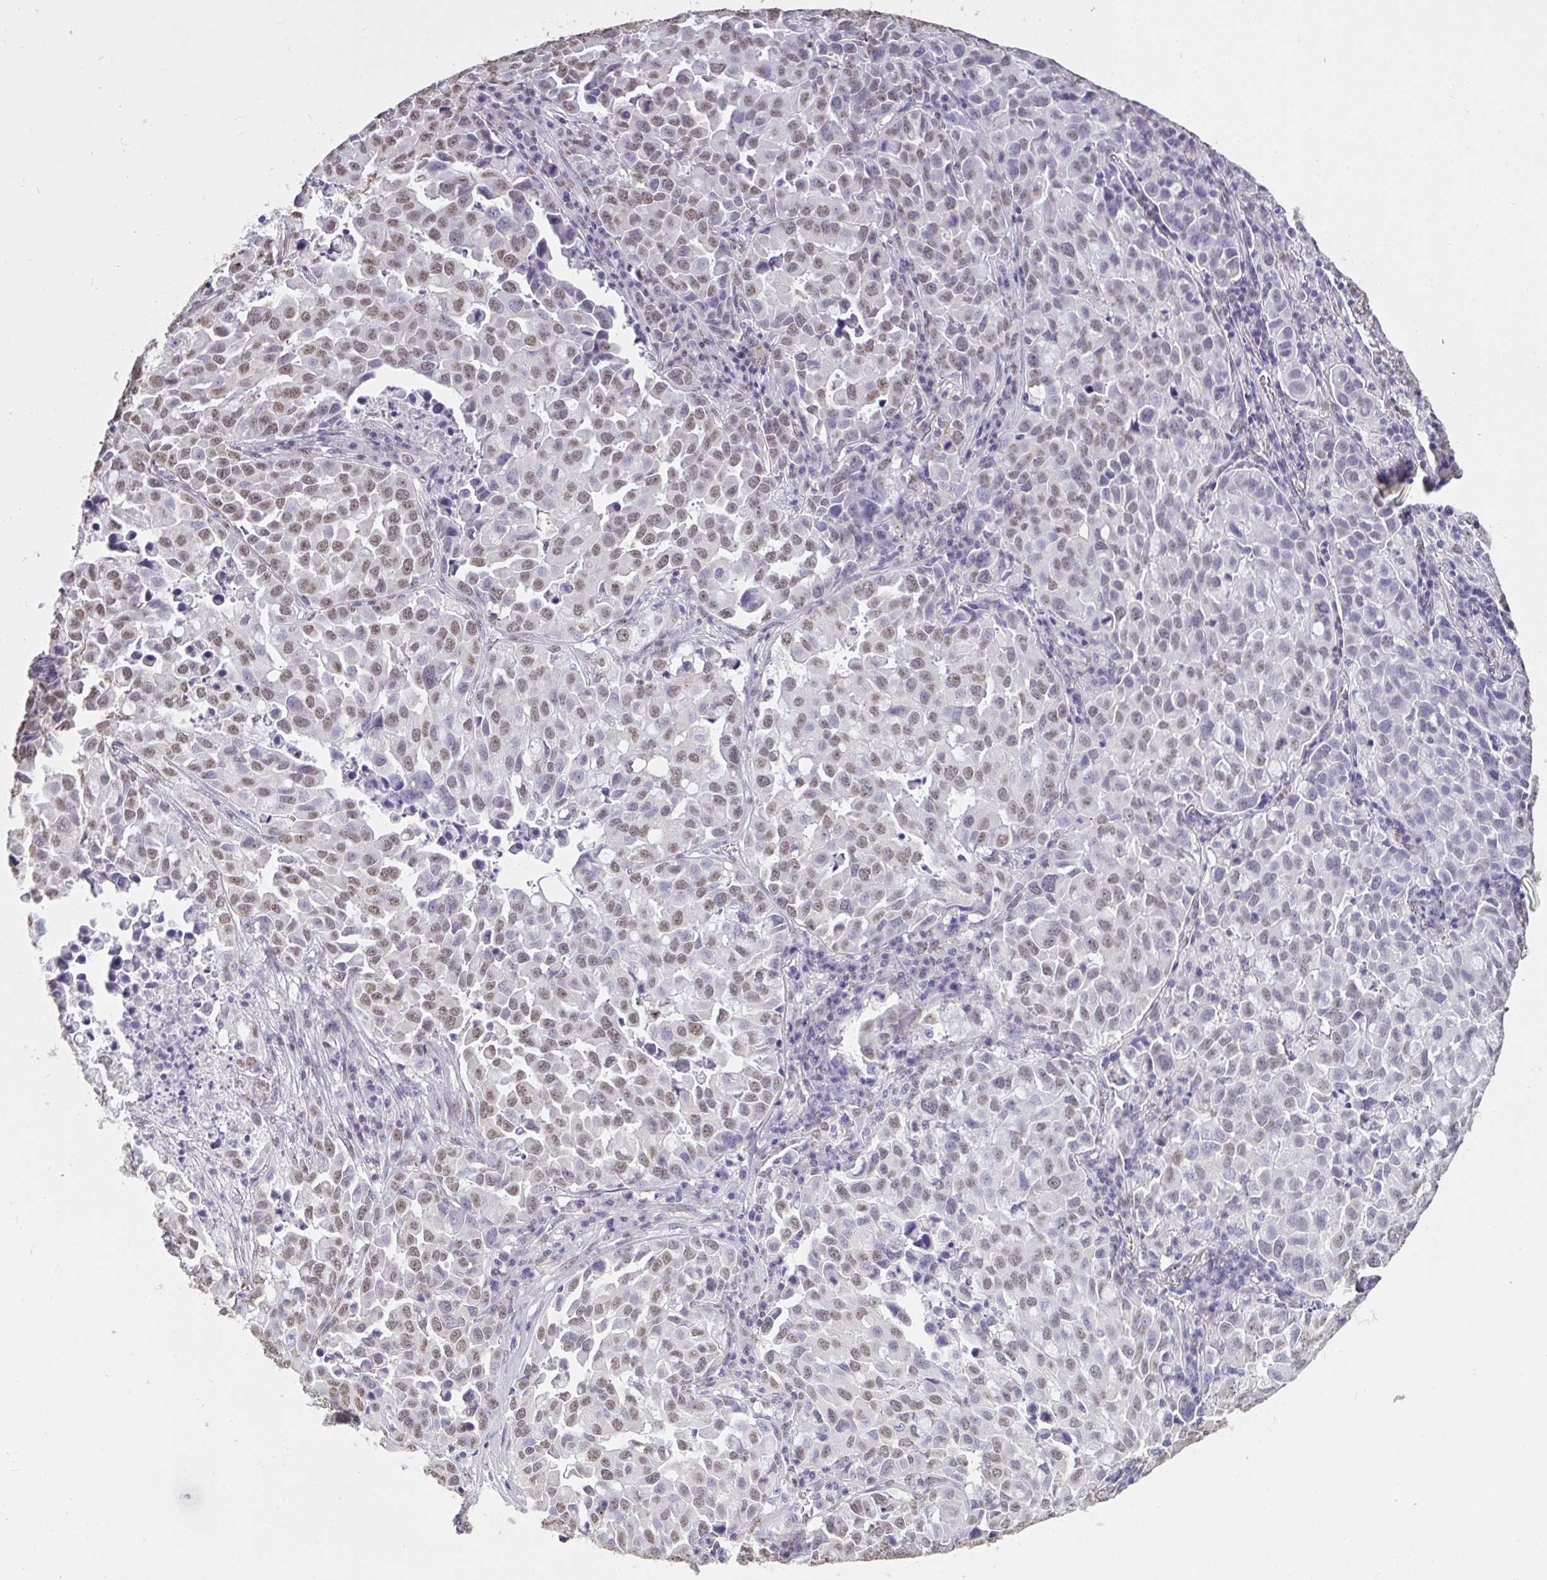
{"staining": {"intensity": "weak", "quantity": "25%-75%", "location": "nuclear"}, "tissue": "lung cancer", "cell_type": "Tumor cells", "image_type": "cancer", "snomed": [{"axis": "morphology", "description": "Adenocarcinoma, NOS"}, {"axis": "morphology", "description": "Adenocarcinoma, metastatic, NOS"}, {"axis": "topography", "description": "Lymph node"}, {"axis": "topography", "description": "Lung"}], "caption": "Lung adenocarcinoma was stained to show a protein in brown. There is low levels of weak nuclear staining in approximately 25%-75% of tumor cells.", "gene": "SEMA6B", "patient": {"sex": "female", "age": 65}}